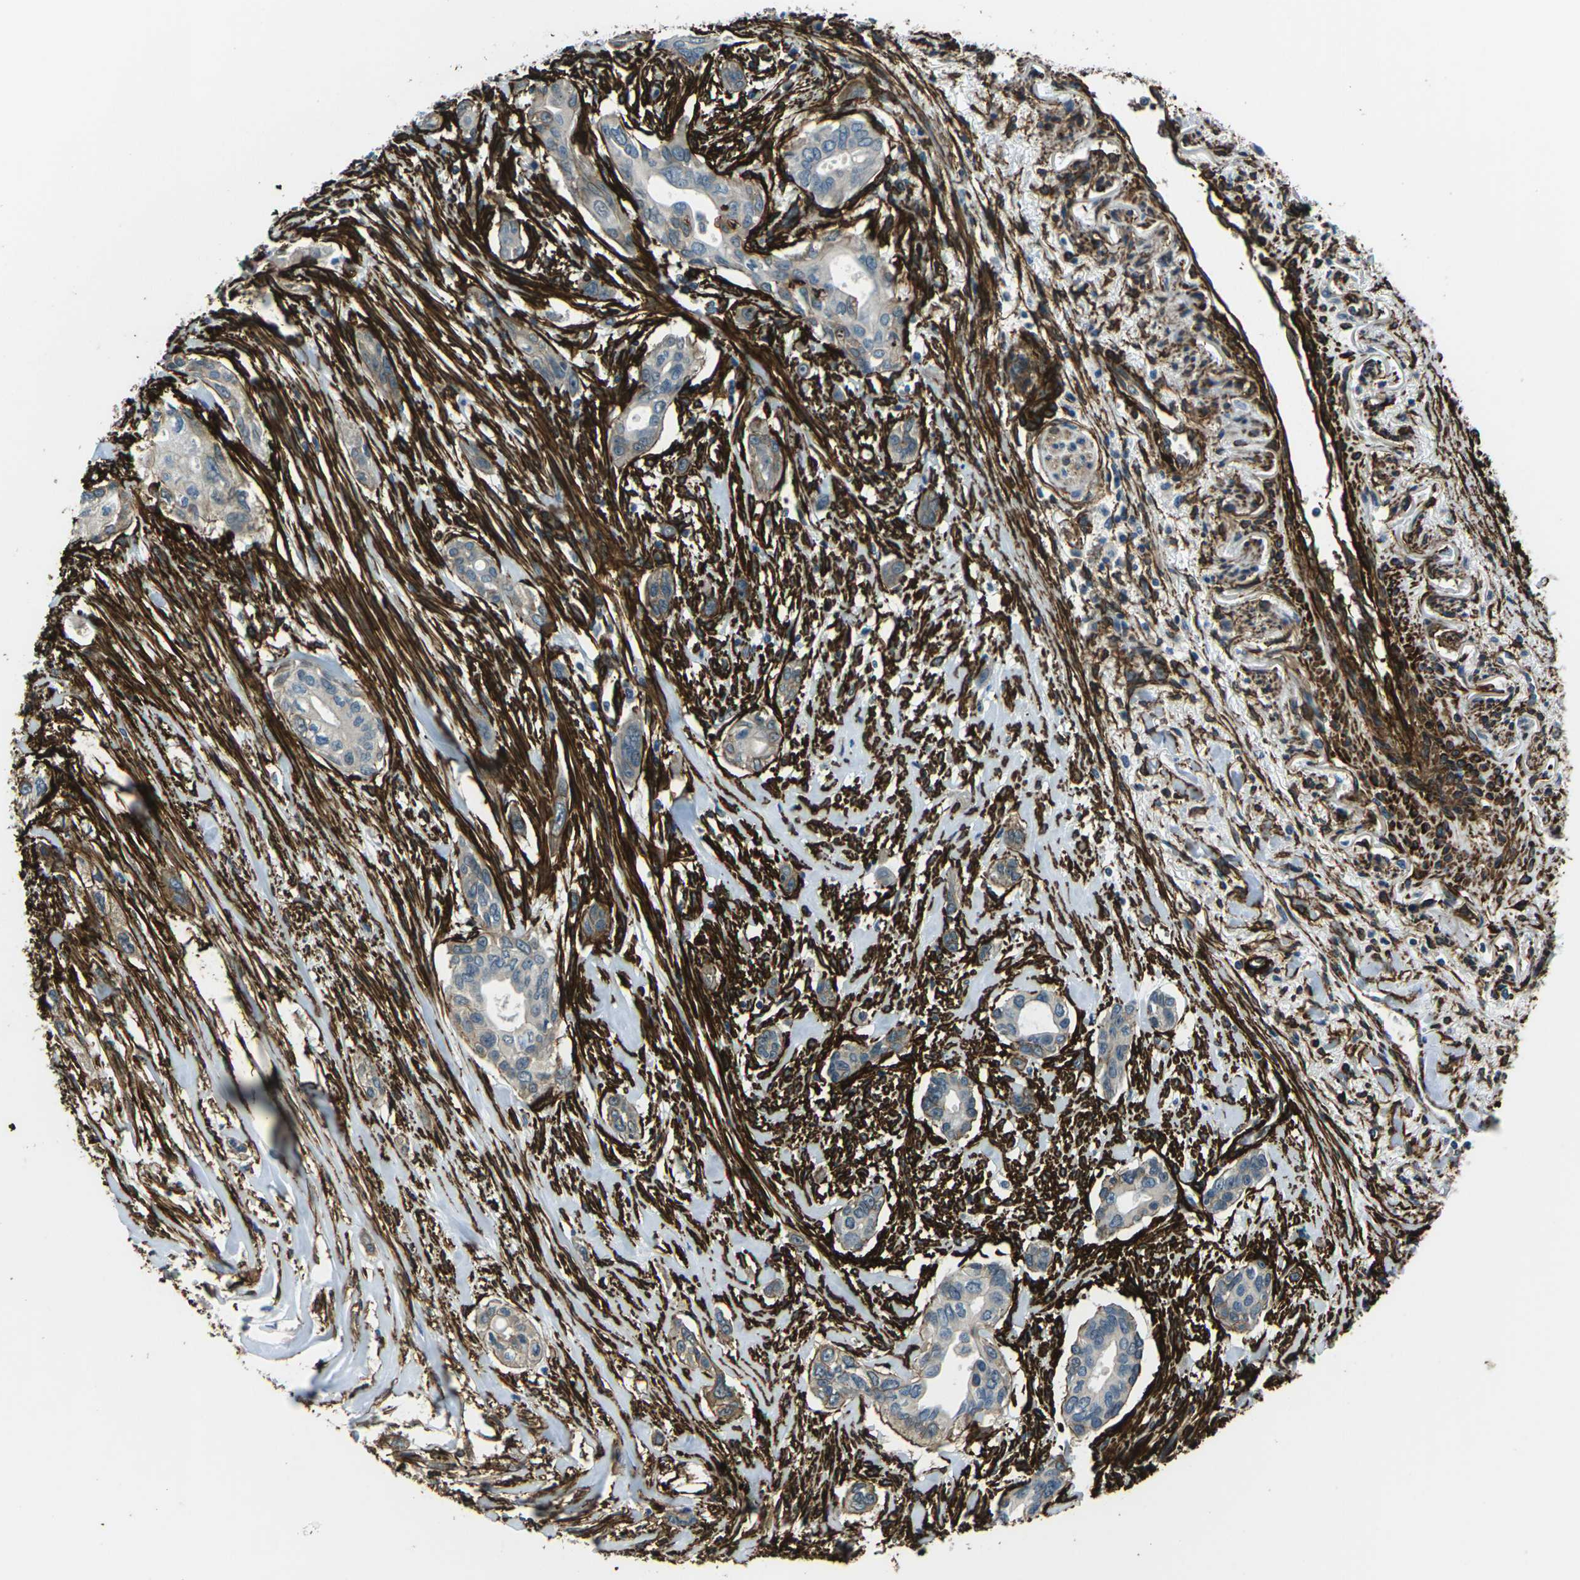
{"staining": {"intensity": "moderate", "quantity": "<25%", "location": "cytoplasmic/membranous"}, "tissue": "pancreatic cancer", "cell_type": "Tumor cells", "image_type": "cancer", "snomed": [{"axis": "morphology", "description": "Adenocarcinoma, NOS"}, {"axis": "topography", "description": "Pancreas"}], "caption": "High-power microscopy captured an immunohistochemistry (IHC) photomicrograph of adenocarcinoma (pancreatic), revealing moderate cytoplasmic/membranous expression in approximately <25% of tumor cells. The staining was performed using DAB to visualize the protein expression in brown, while the nuclei were stained in blue with hematoxylin (Magnification: 20x).", "gene": "GRAMD1C", "patient": {"sex": "female", "age": 60}}